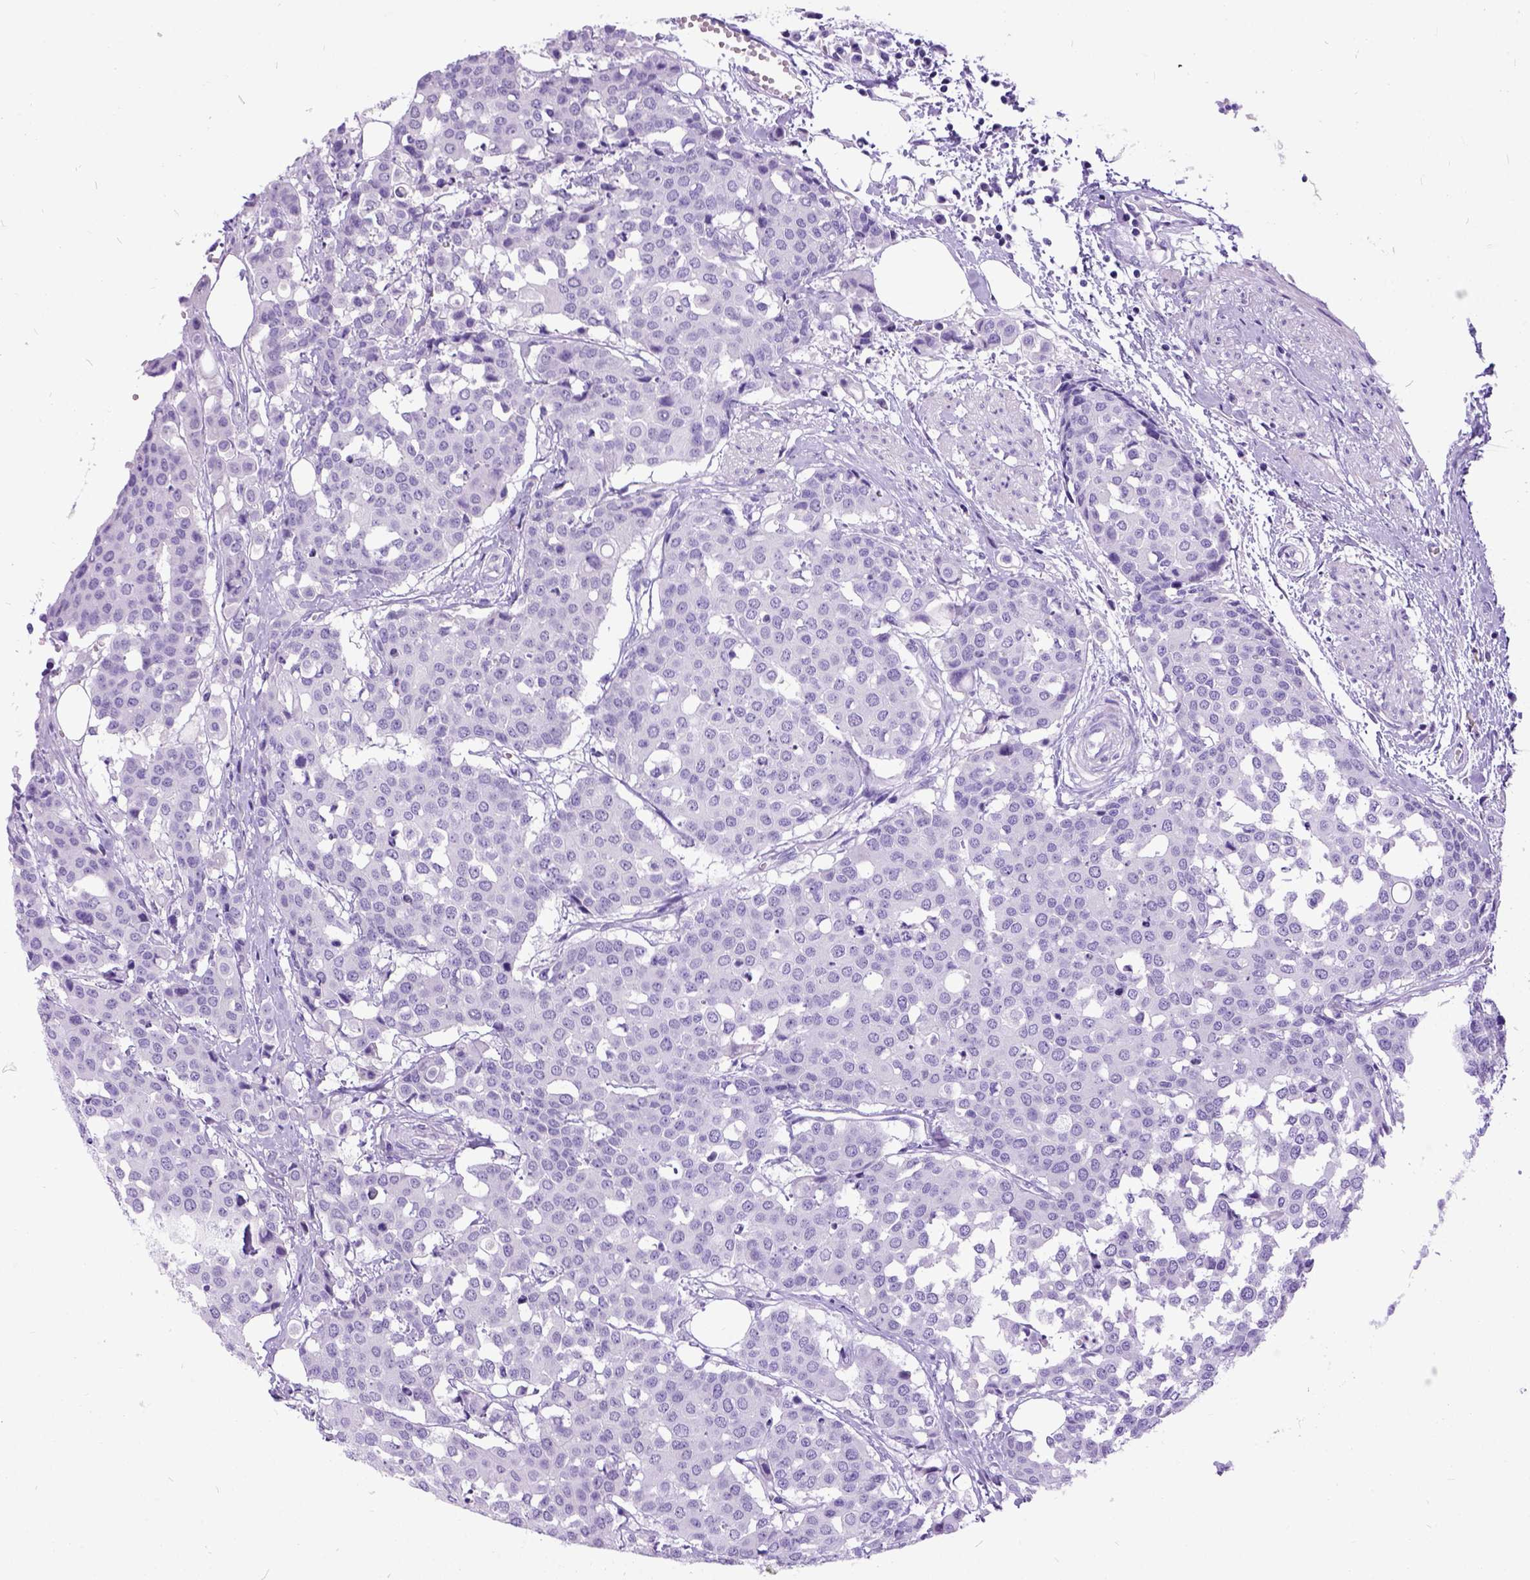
{"staining": {"intensity": "negative", "quantity": "none", "location": "none"}, "tissue": "carcinoid", "cell_type": "Tumor cells", "image_type": "cancer", "snomed": [{"axis": "morphology", "description": "Carcinoid, malignant, NOS"}, {"axis": "topography", "description": "Colon"}], "caption": "The photomicrograph shows no significant expression in tumor cells of malignant carcinoid. (Brightfield microscopy of DAB (3,3'-diaminobenzidine) immunohistochemistry at high magnification).", "gene": "IGF2", "patient": {"sex": "male", "age": 81}}